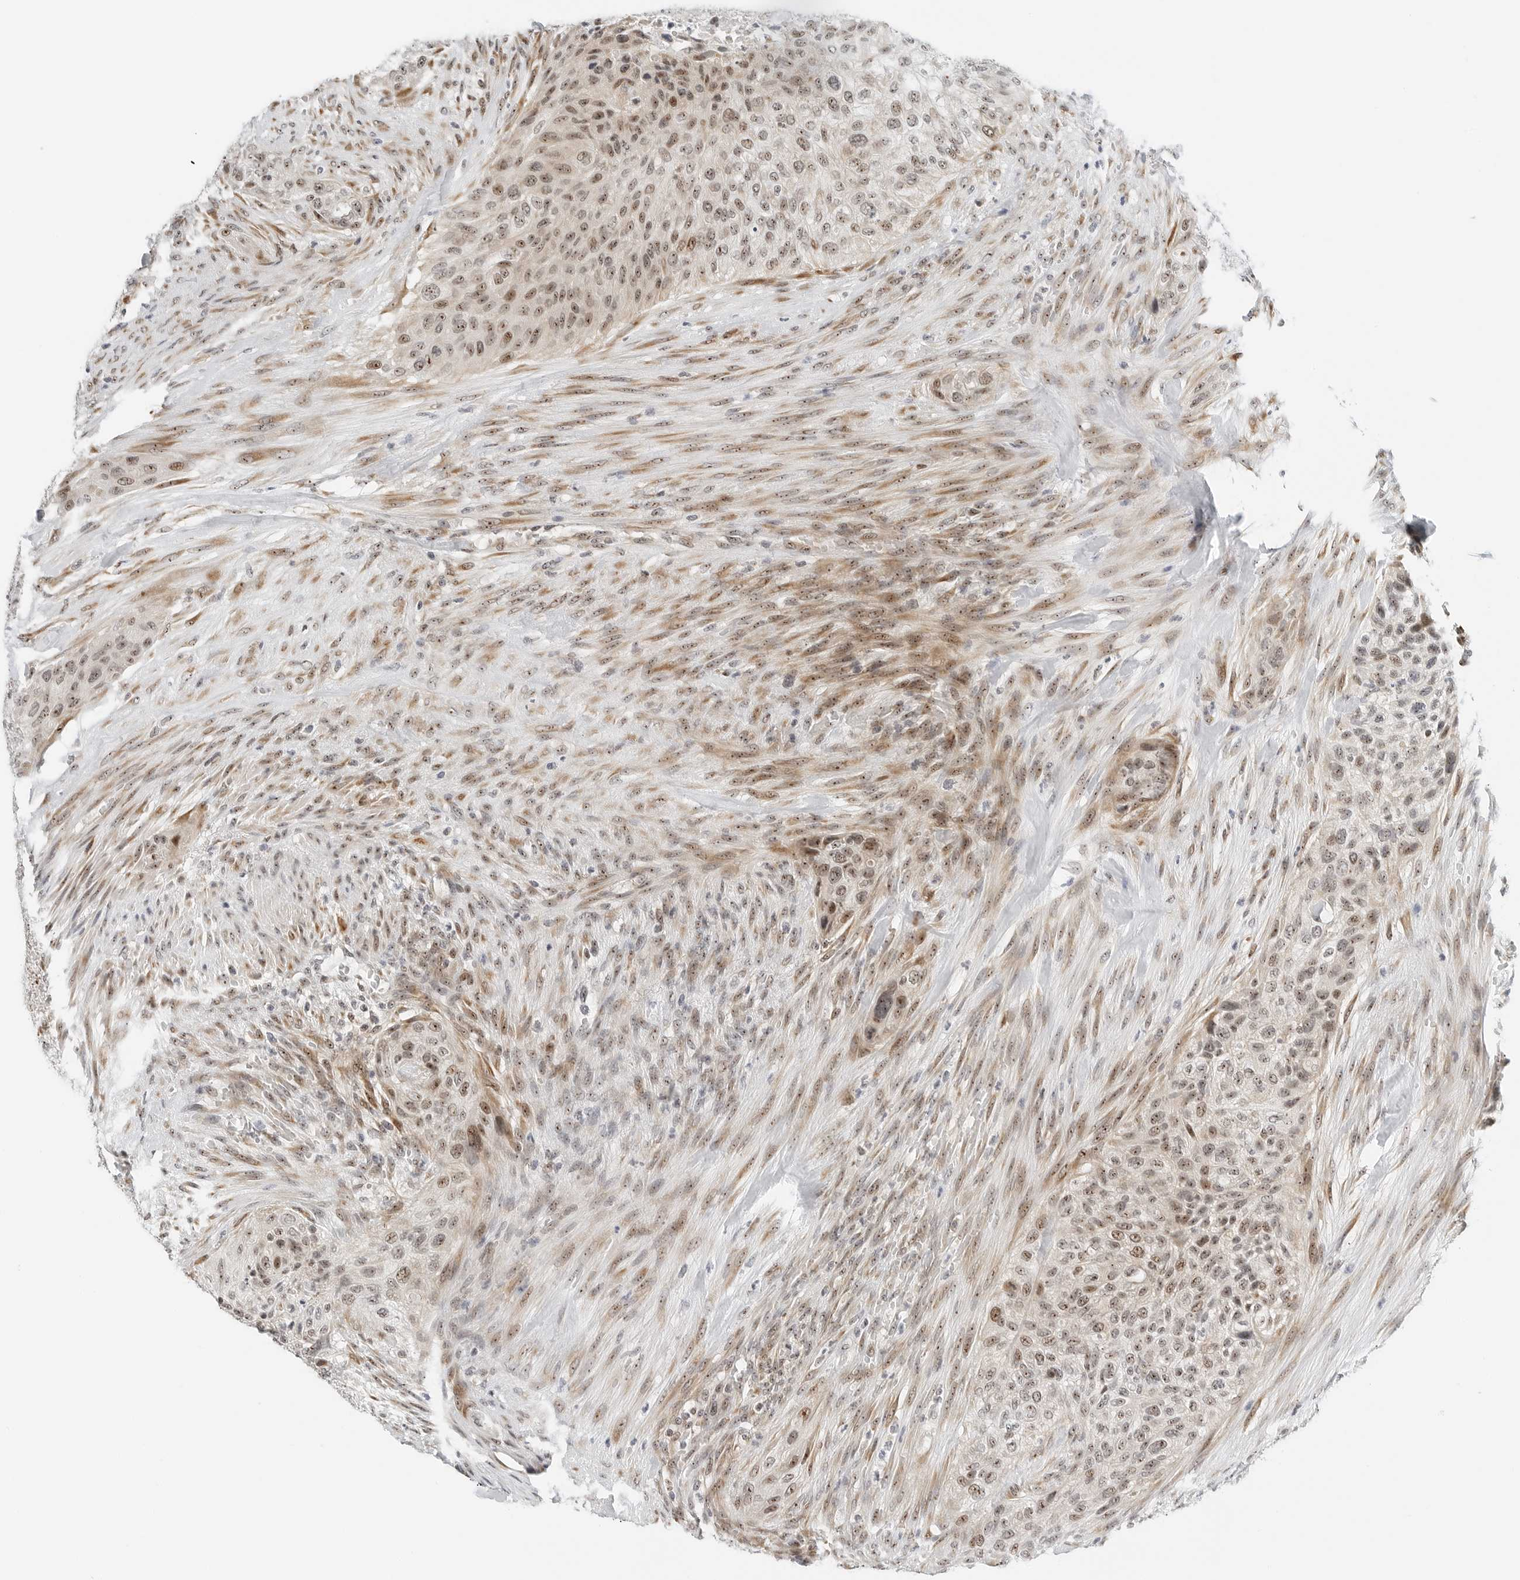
{"staining": {"intensity": "moderate", "quantity": ">75%", "location": "nuclear"}, "tissue": "urothelial cancer", "cell_type": "Tumor cells", "image_type": "cancer", "snomed": [{"axis": "morphology", "description": "Urothelial carcinoma, High grade"}, {"axis": "topography", "description": "Urinary bladder"}], "caption": "Approximately >75% of tumor cells in human urothelial cancer display moderate nuclear protein staining as visualized by brown immunohistochemical staining.", "gene": "RIMKLA", "patient": {"sex": "male", "age": 35}}